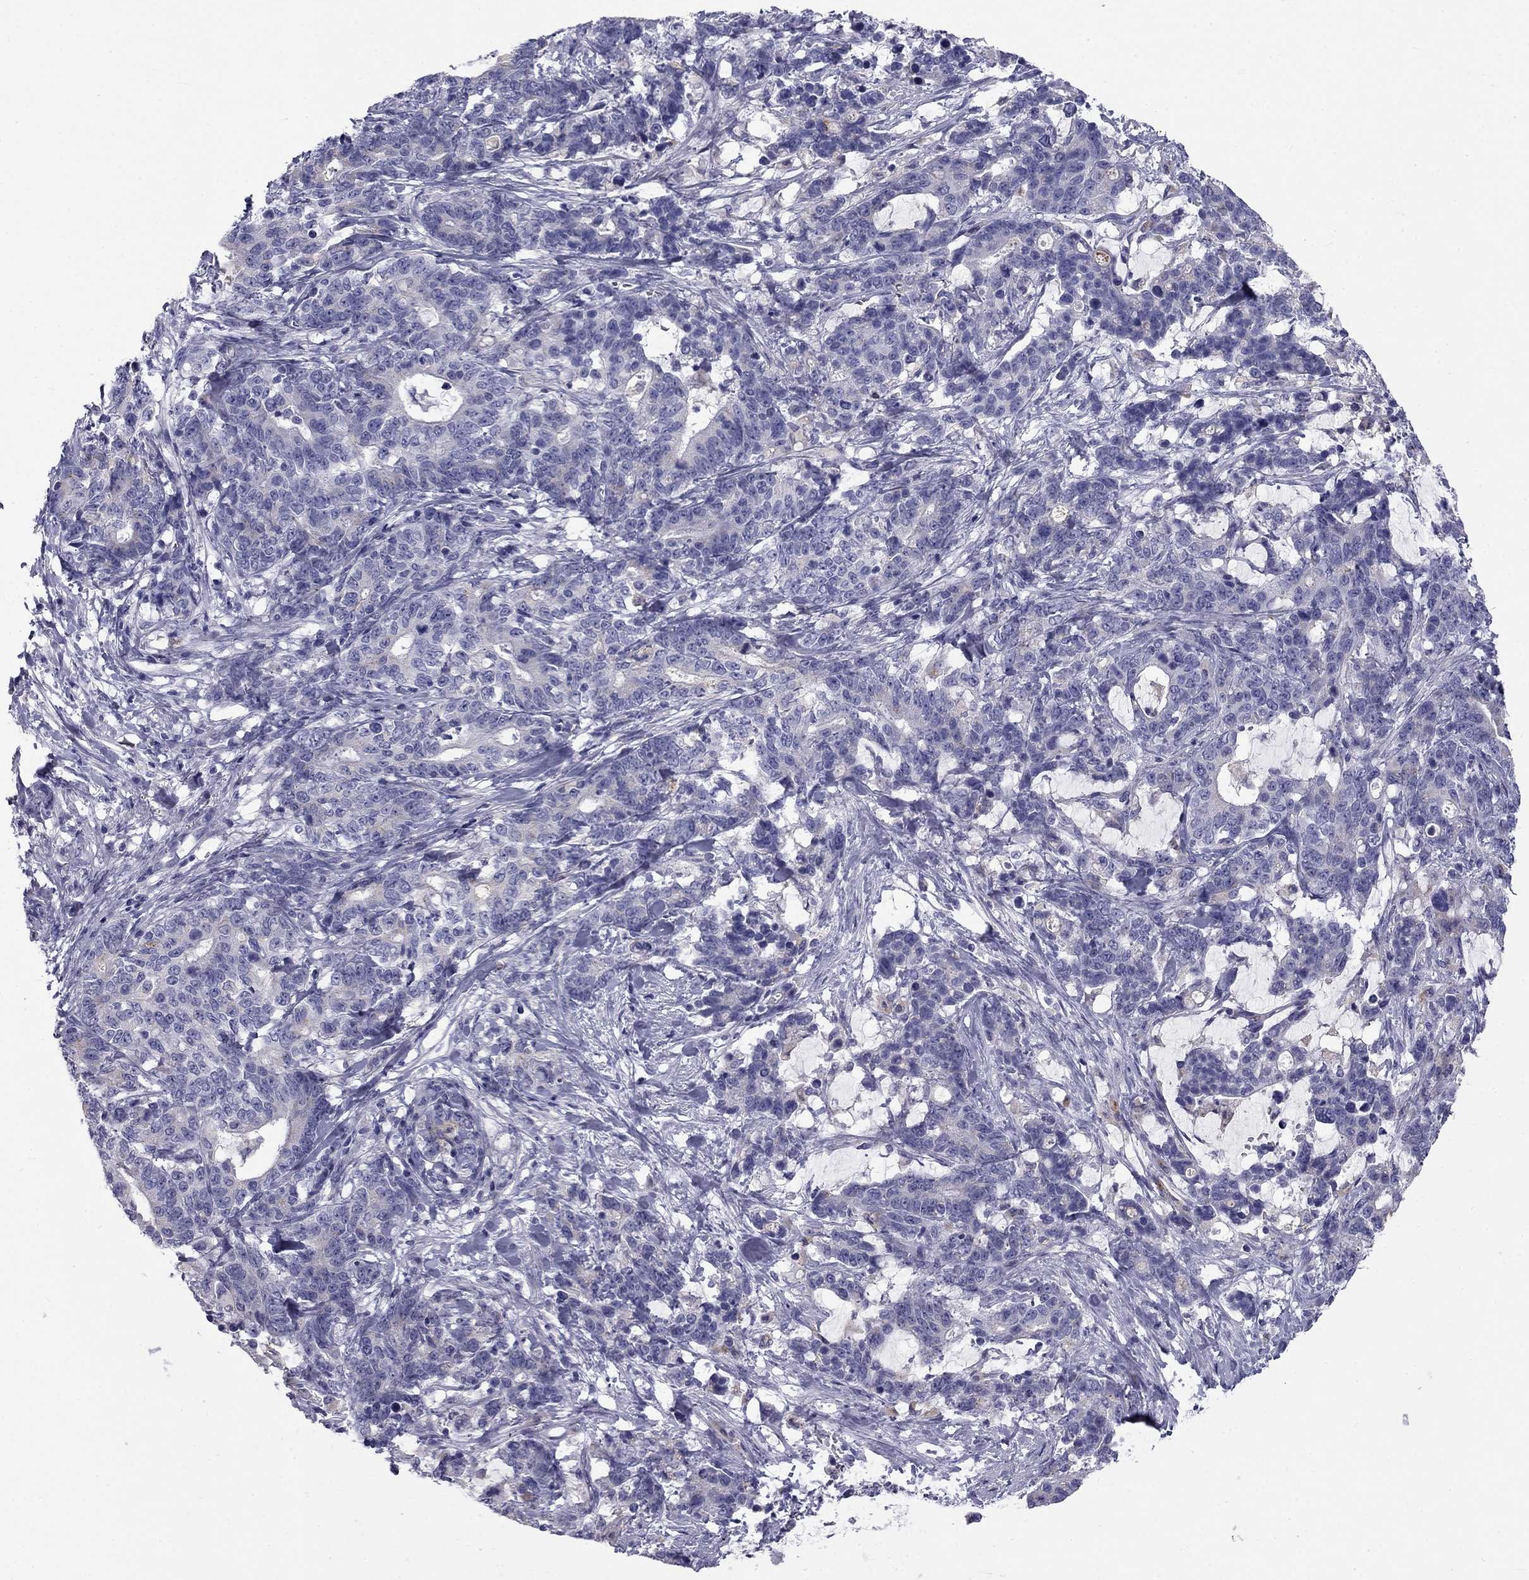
{"staining": {"intensity": "negative", "quantity": "none", "location": "none"}, "tissue": "stomach cancer", "cell_type": "Tumor cells", "image_type": "cancer", "snomed": [{"axis": "morphology", "description": "Normal tissue, NOS"}, {"axis": "morphology", "description": "Adenocarcinoma, NOS"}, {"axis": "topography", "description": "Stomach"}], "caption": "This is an immunohistochemistry (IHC) micrograph of stomach cancer (adenocarcinoma). There is no positivity in tumor cells.", "gene": "CLPSL2", "patient": {"sex": "female", "age": 64}}